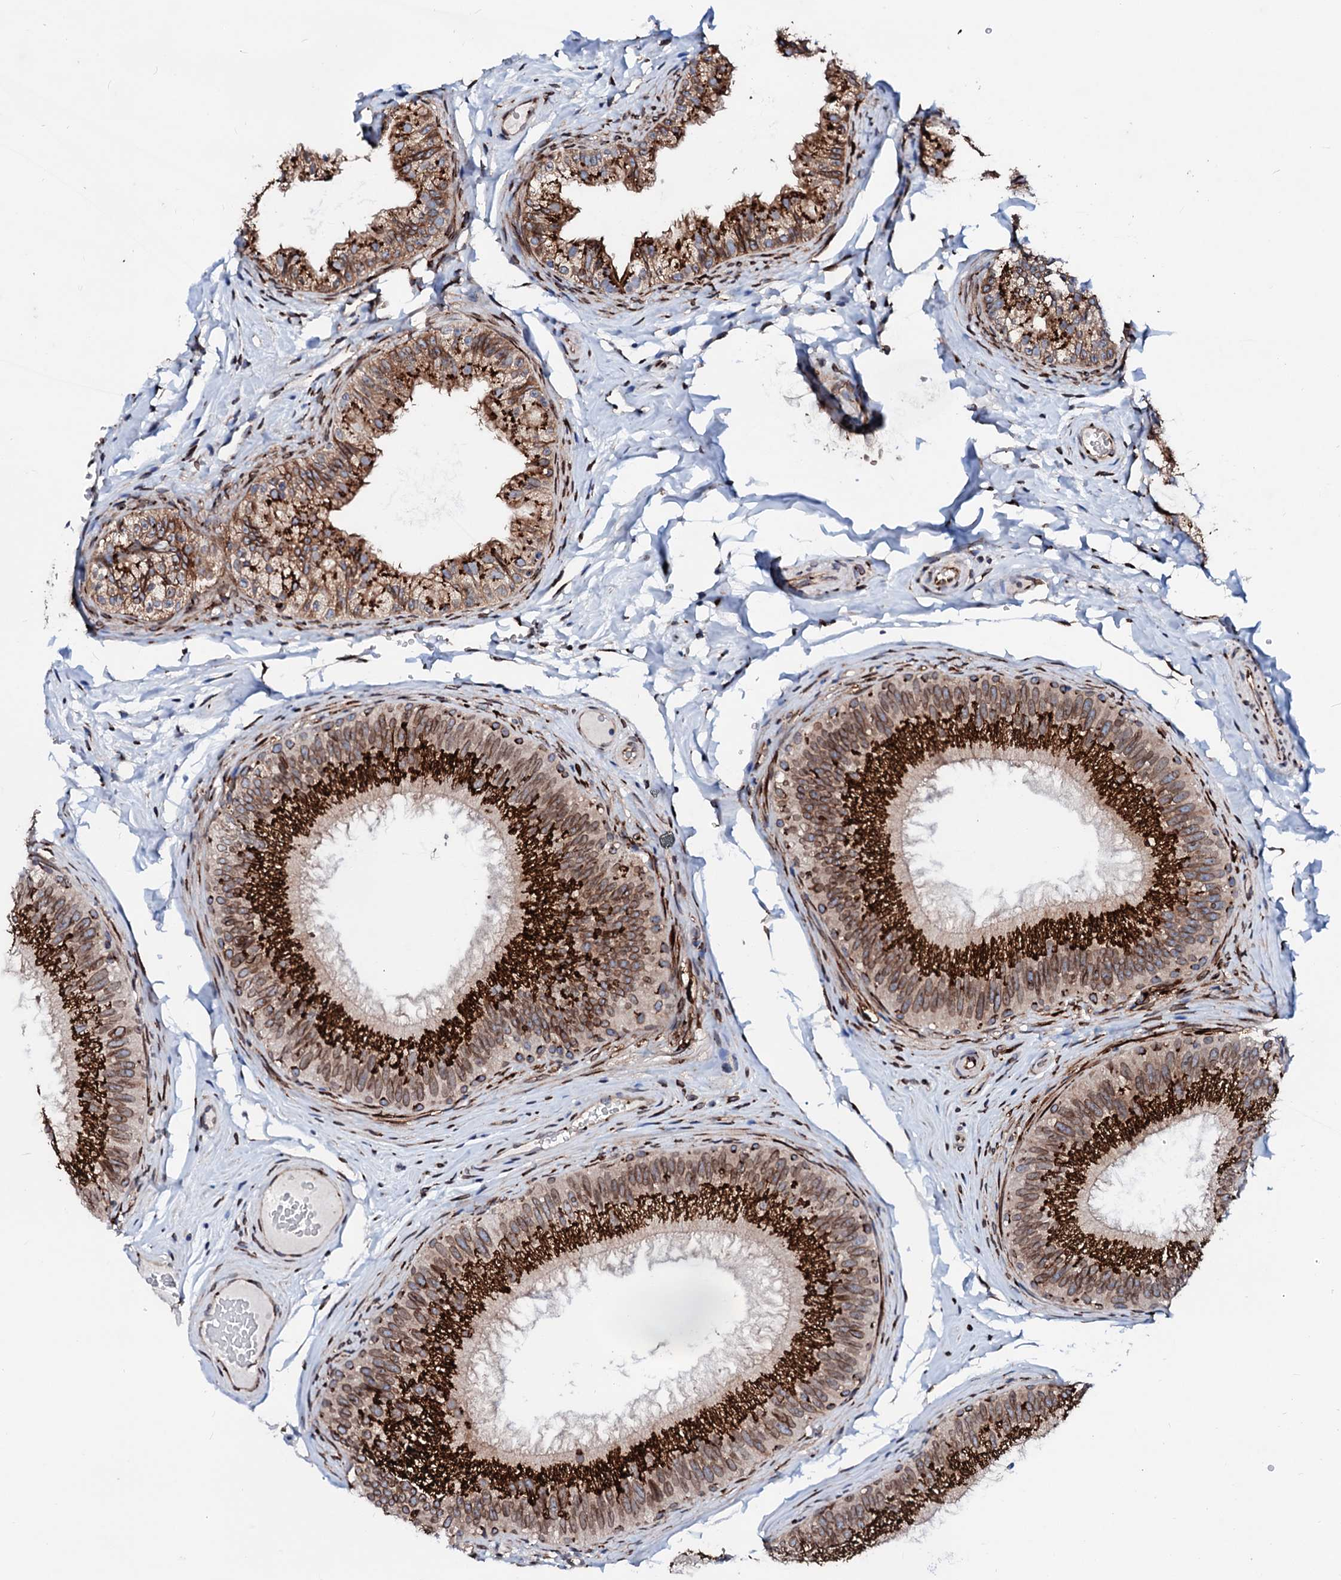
{"staining": {"intensity": "strong", "quantity": ">75%", "location": "cytoplasmic/membranous"}, "tissue": "epididymis", "cell_type": "Glandular cells", "image_type": "normal", "snomed": [{"axis": "morphology", "description": "Normal tissue, NOS"}, {"axis": "topography", "description": "Epididymis"}], "caption": "Normal epididymis was stained to show a protein in brown. There is high levels of strong cytoplasmic/membranous expression in approximately >75% of glandular cells. (brown staining indicates protein expression, while blue staining denotes nuclei).", "gene": "TMCO3", "patient": {"sex": "male", "age": 45}}